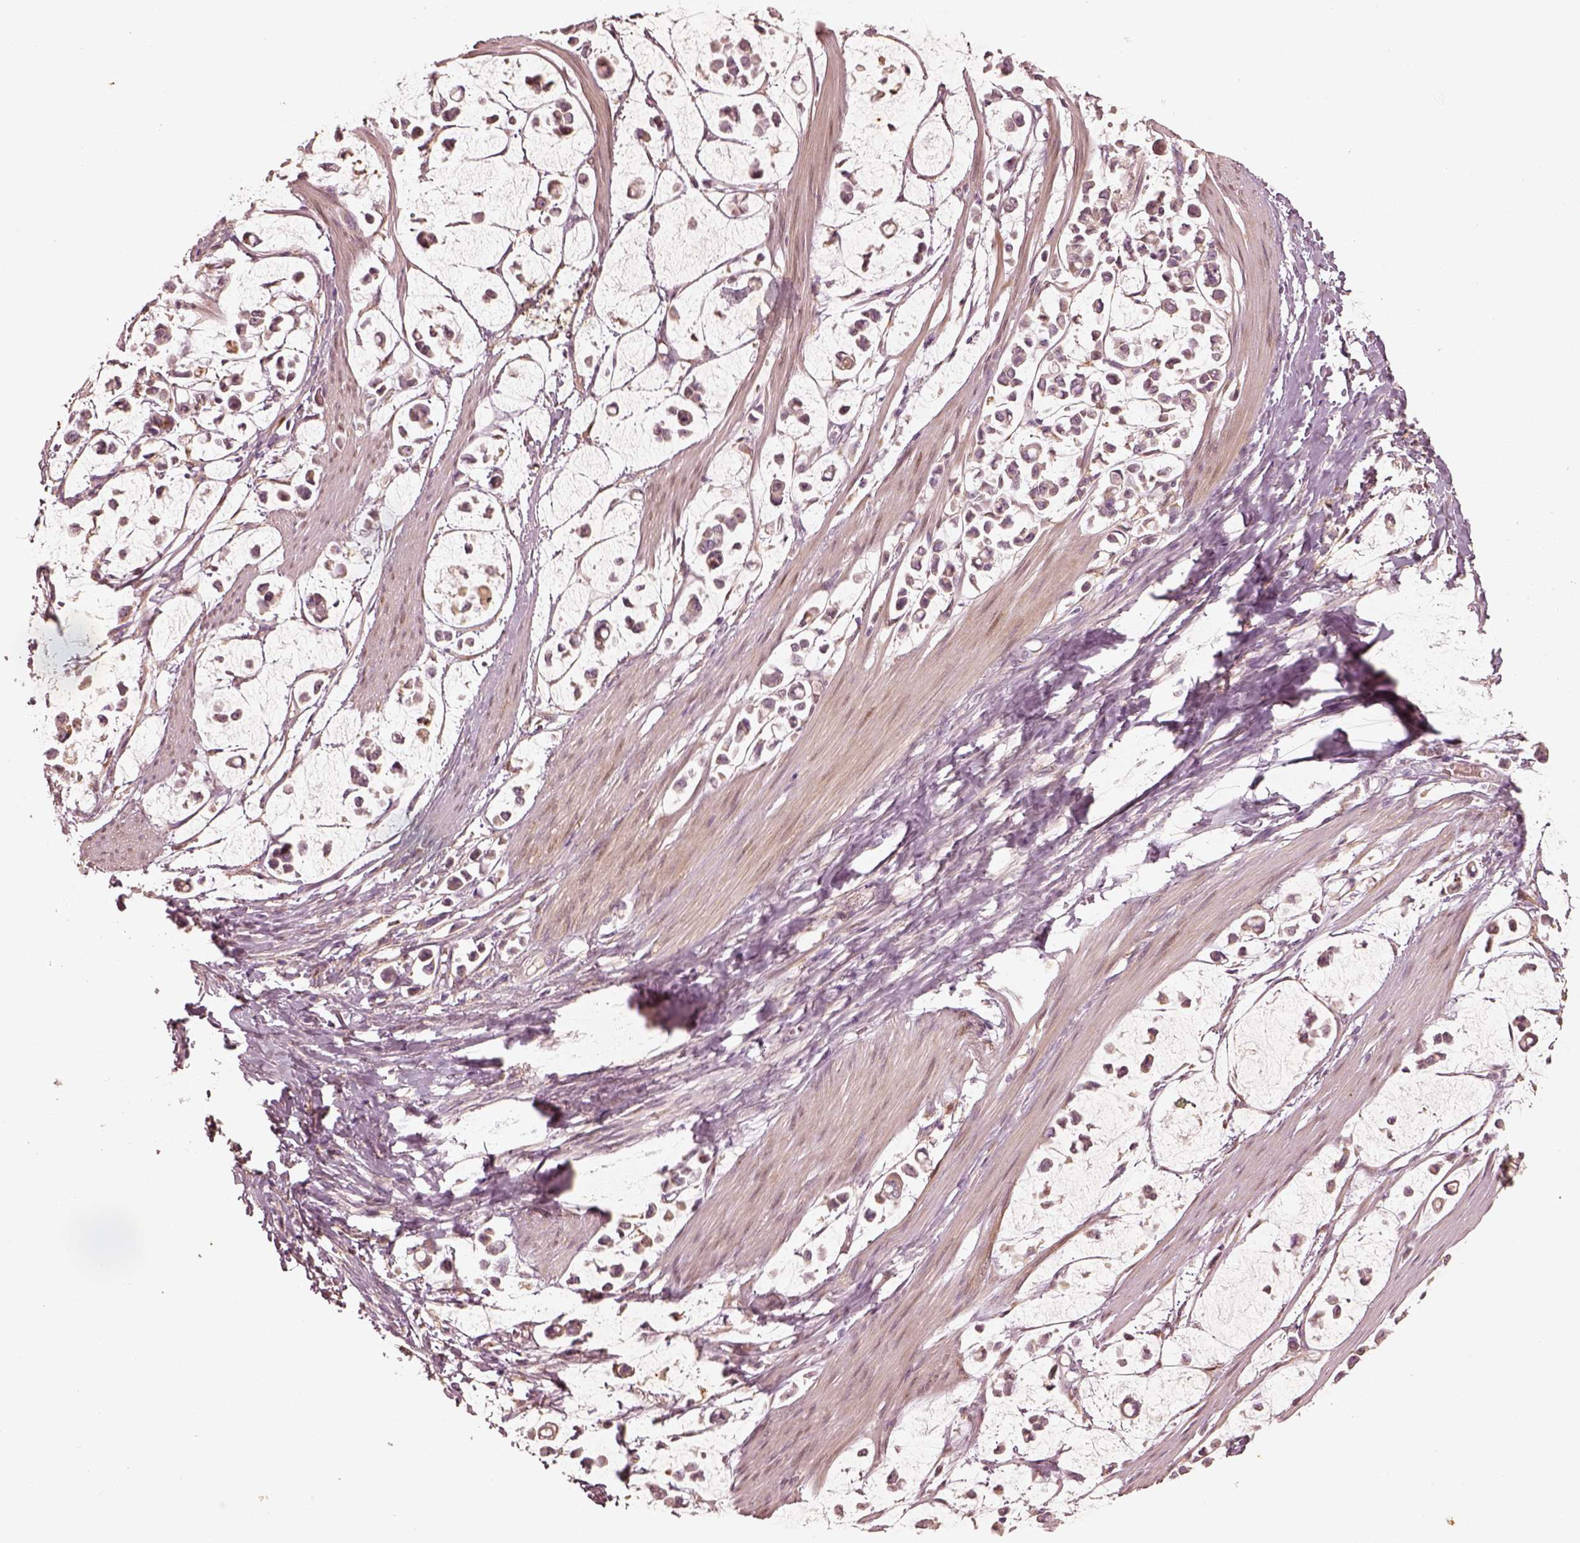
{"staining": {"intensity": "weak", "quantity": ">75%", "location": "cytoplasmic/membranous"}, "tissue": "stomach cancer", "cell_type": "Tumor cells", "image_type": "cancer", "snomed": [{"axis": "morphology", "description": "Adenocarcinoma, NOS"}, {"axis": "topography", "description": "Stomach"}], "caption": "Immunohistochemistry image of neoplastic tissue: human stomach cancer (adenocarcinoma) stained using immunohistochemistry (IHC) shows low levels of weak protein expression localized specifically in the cytoplasmic/membranous of tumor cells, appearing as a cytoplasmic/membranous brown color.", "gene": "WLS", "patient": {"sex": "male", "age": 82}}